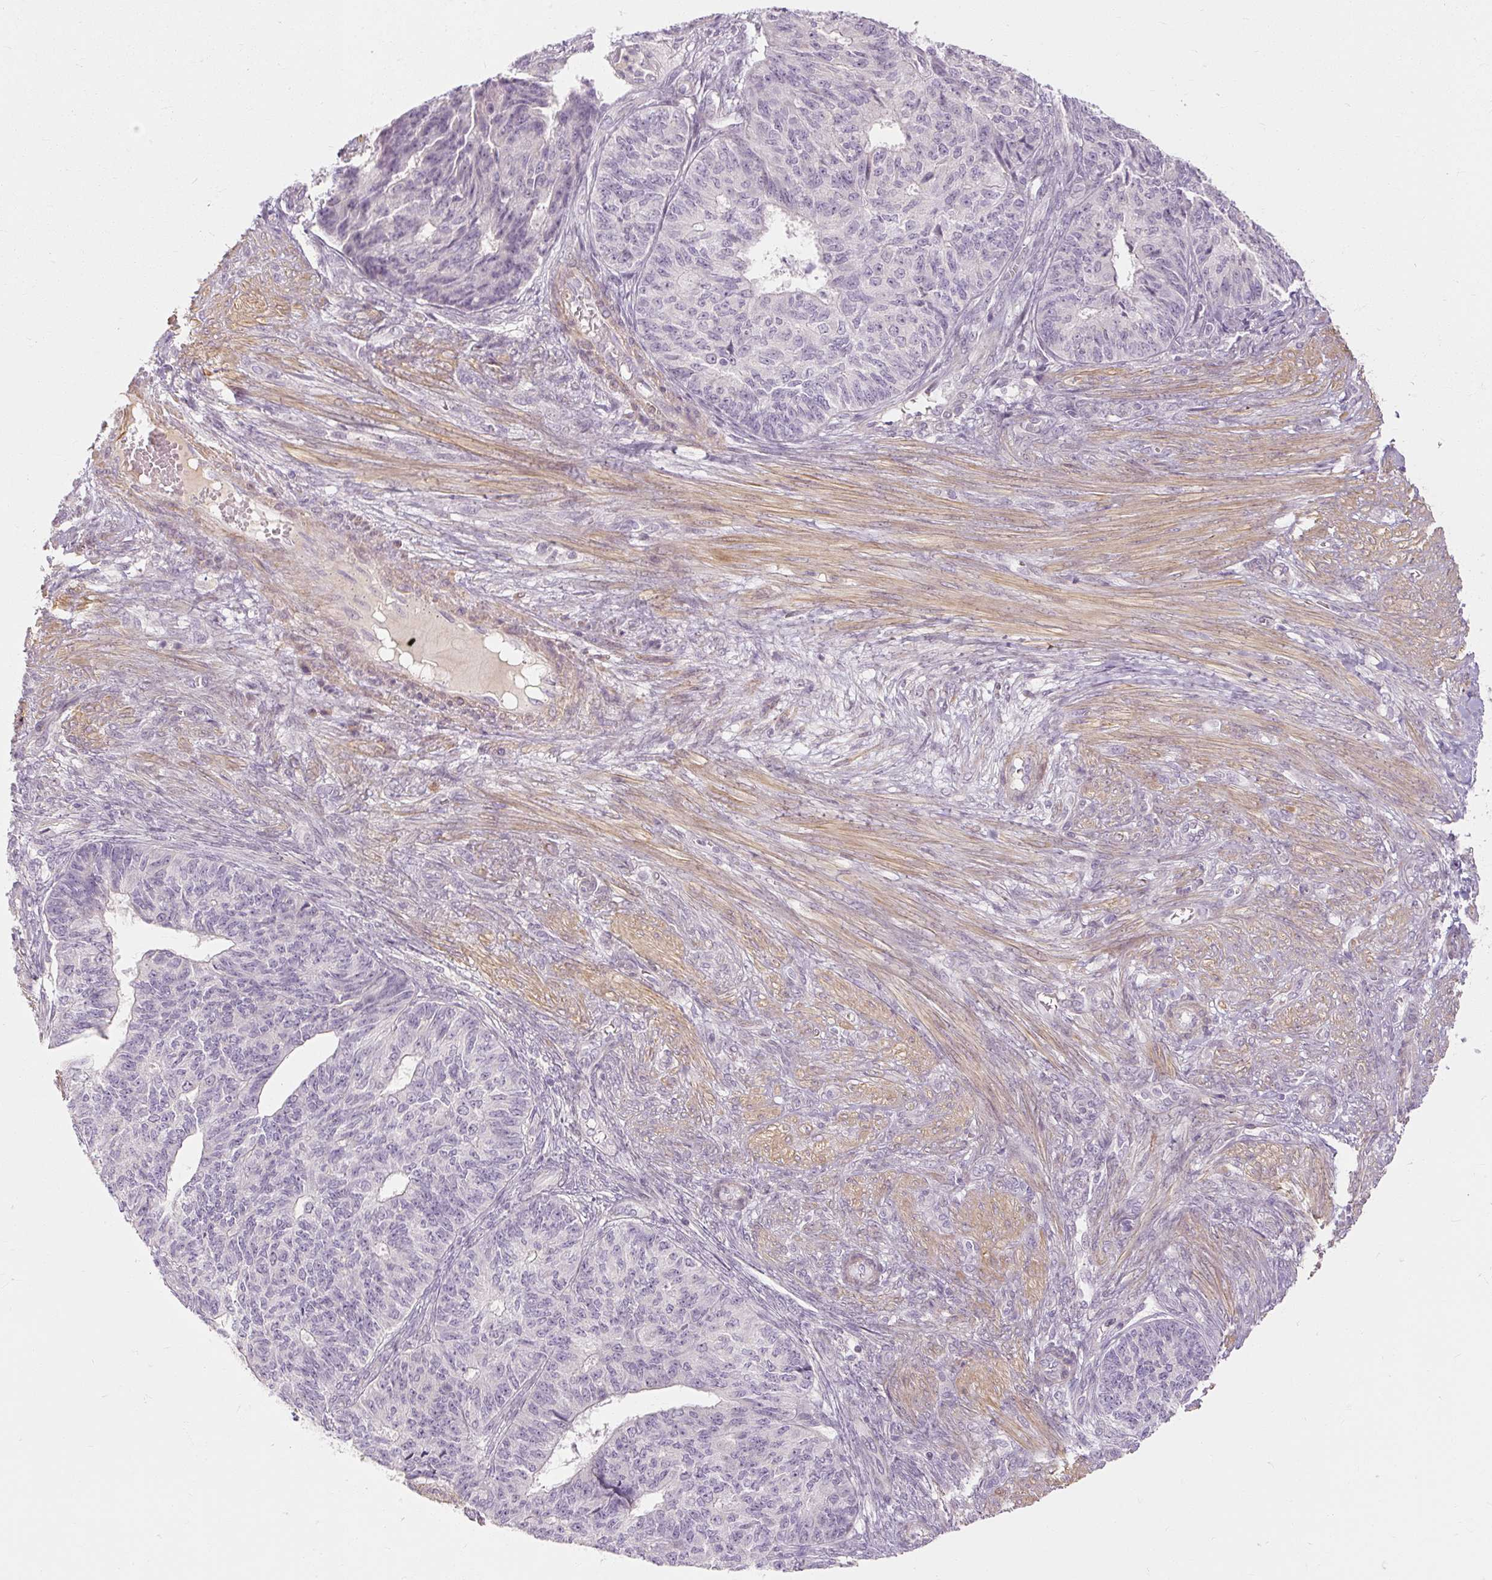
{"staining": {"intensity": "negative", "quantity": "none", "location": "none"}, "tissue": "endometrial cancer", "cell_type": "Tumor cells", "image_type": "cancer", "snomed": [{"axis": "morphology", "description": "Adenocarcinoma, NOS"}, {"axis": "topography", "description": "Endometrium"}], "caption": "Immunohistochemical staining of adenocarcinoma (endometrial) displays no significant expression in tumor cells.", "gene": "CAPN3", "patient": {"sex": "female", "age": 32}}